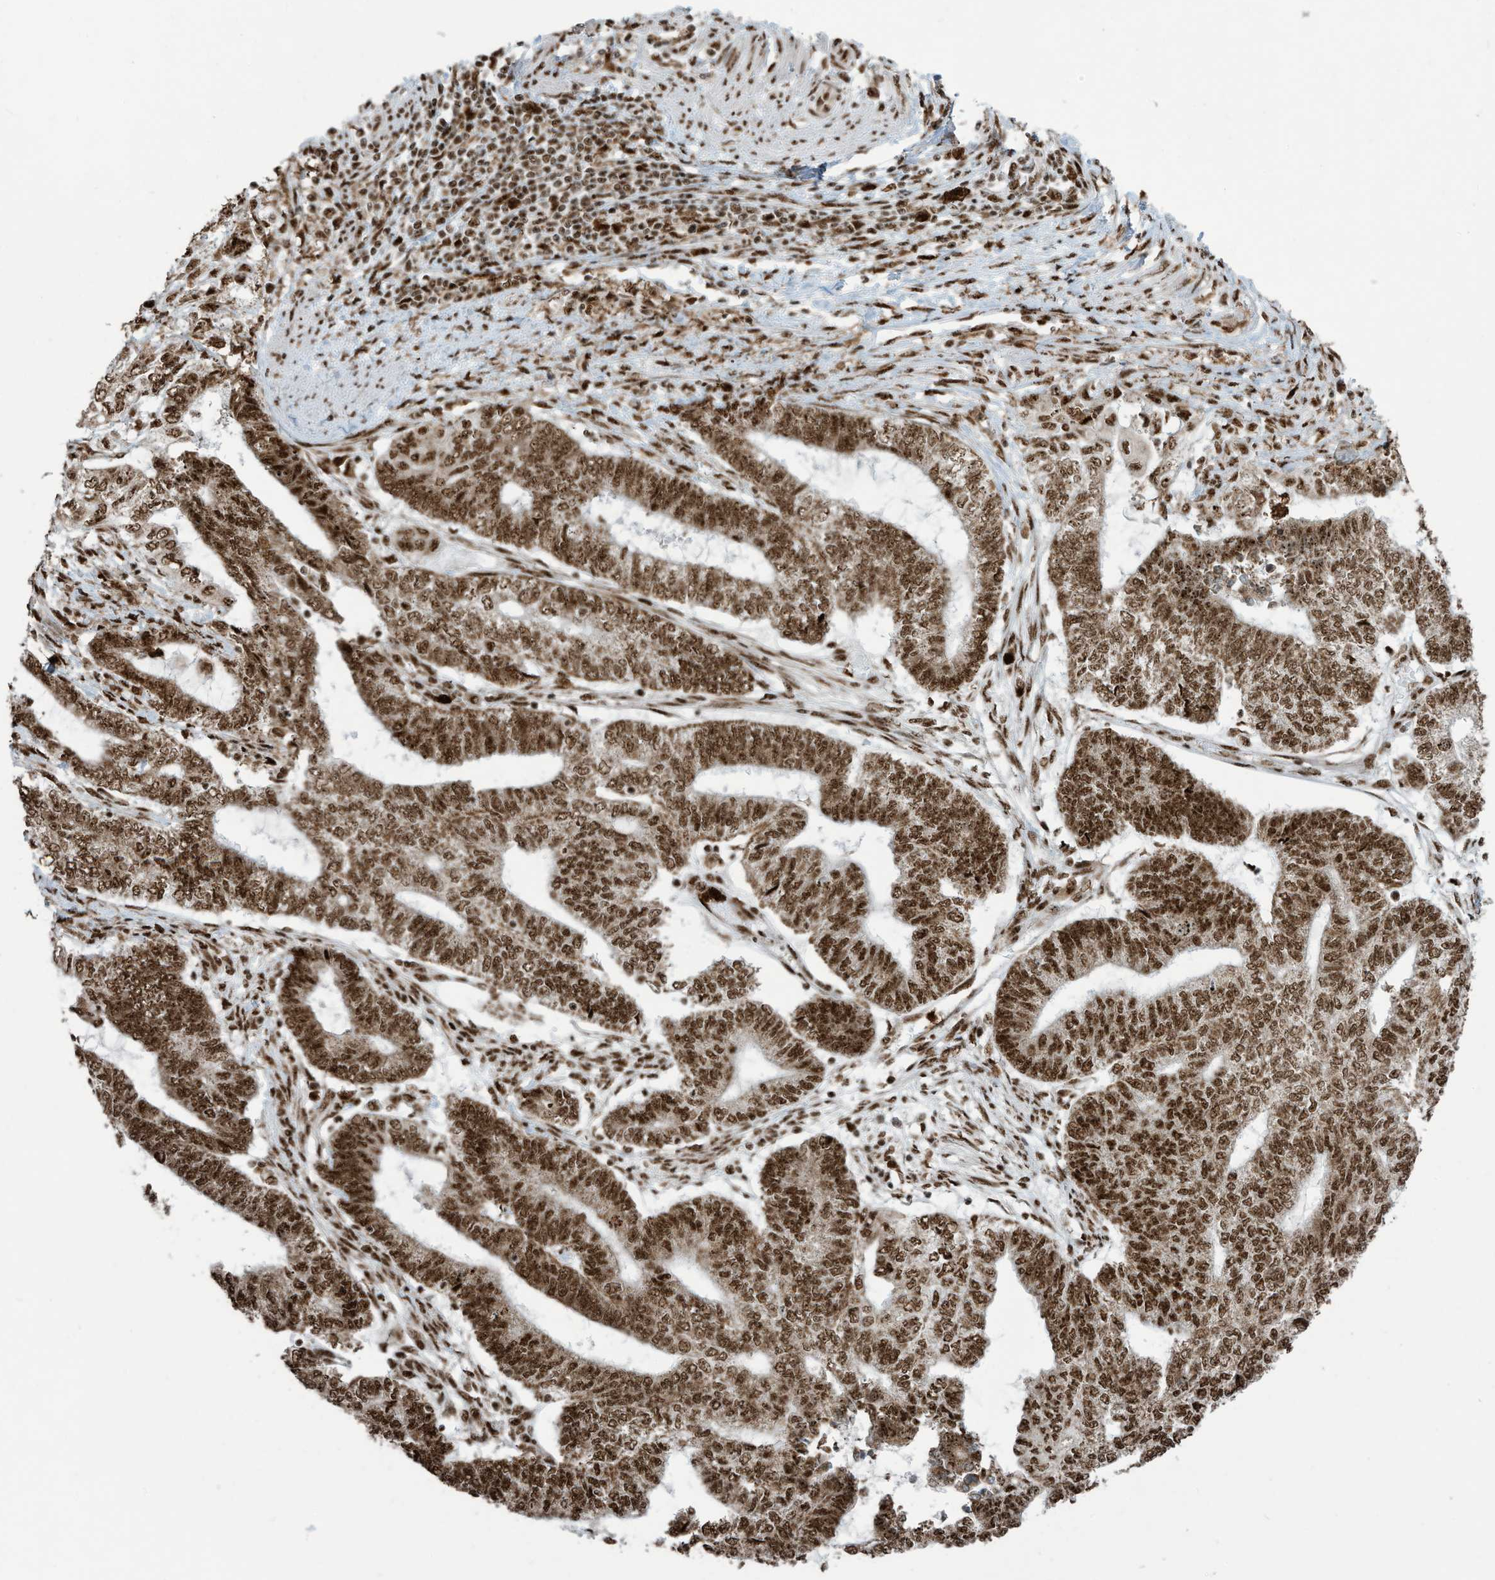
{"staining": {"intensity": "strong", "quantity": ">75%", "location": "nuclear"}, "tissue": "endometrial cancer", "cell_type": "Tumor cells", "image_type": "cancer", "snomed": [{"axis": "morphology", "description": "Adenocarcinoma, NOS"}, {"axis": "topography", "description": "Uterus"}, {"axis": "topography", "description": "Endometrium"}], "caption": "Immunohistochemical staining of human endometrial cancer (adenocarcinoma) shows strong nuclear protein staining in approximately >75% of tumor cells.", "gene": "LBH", "patient": {"sex": "female", "age": 70}}